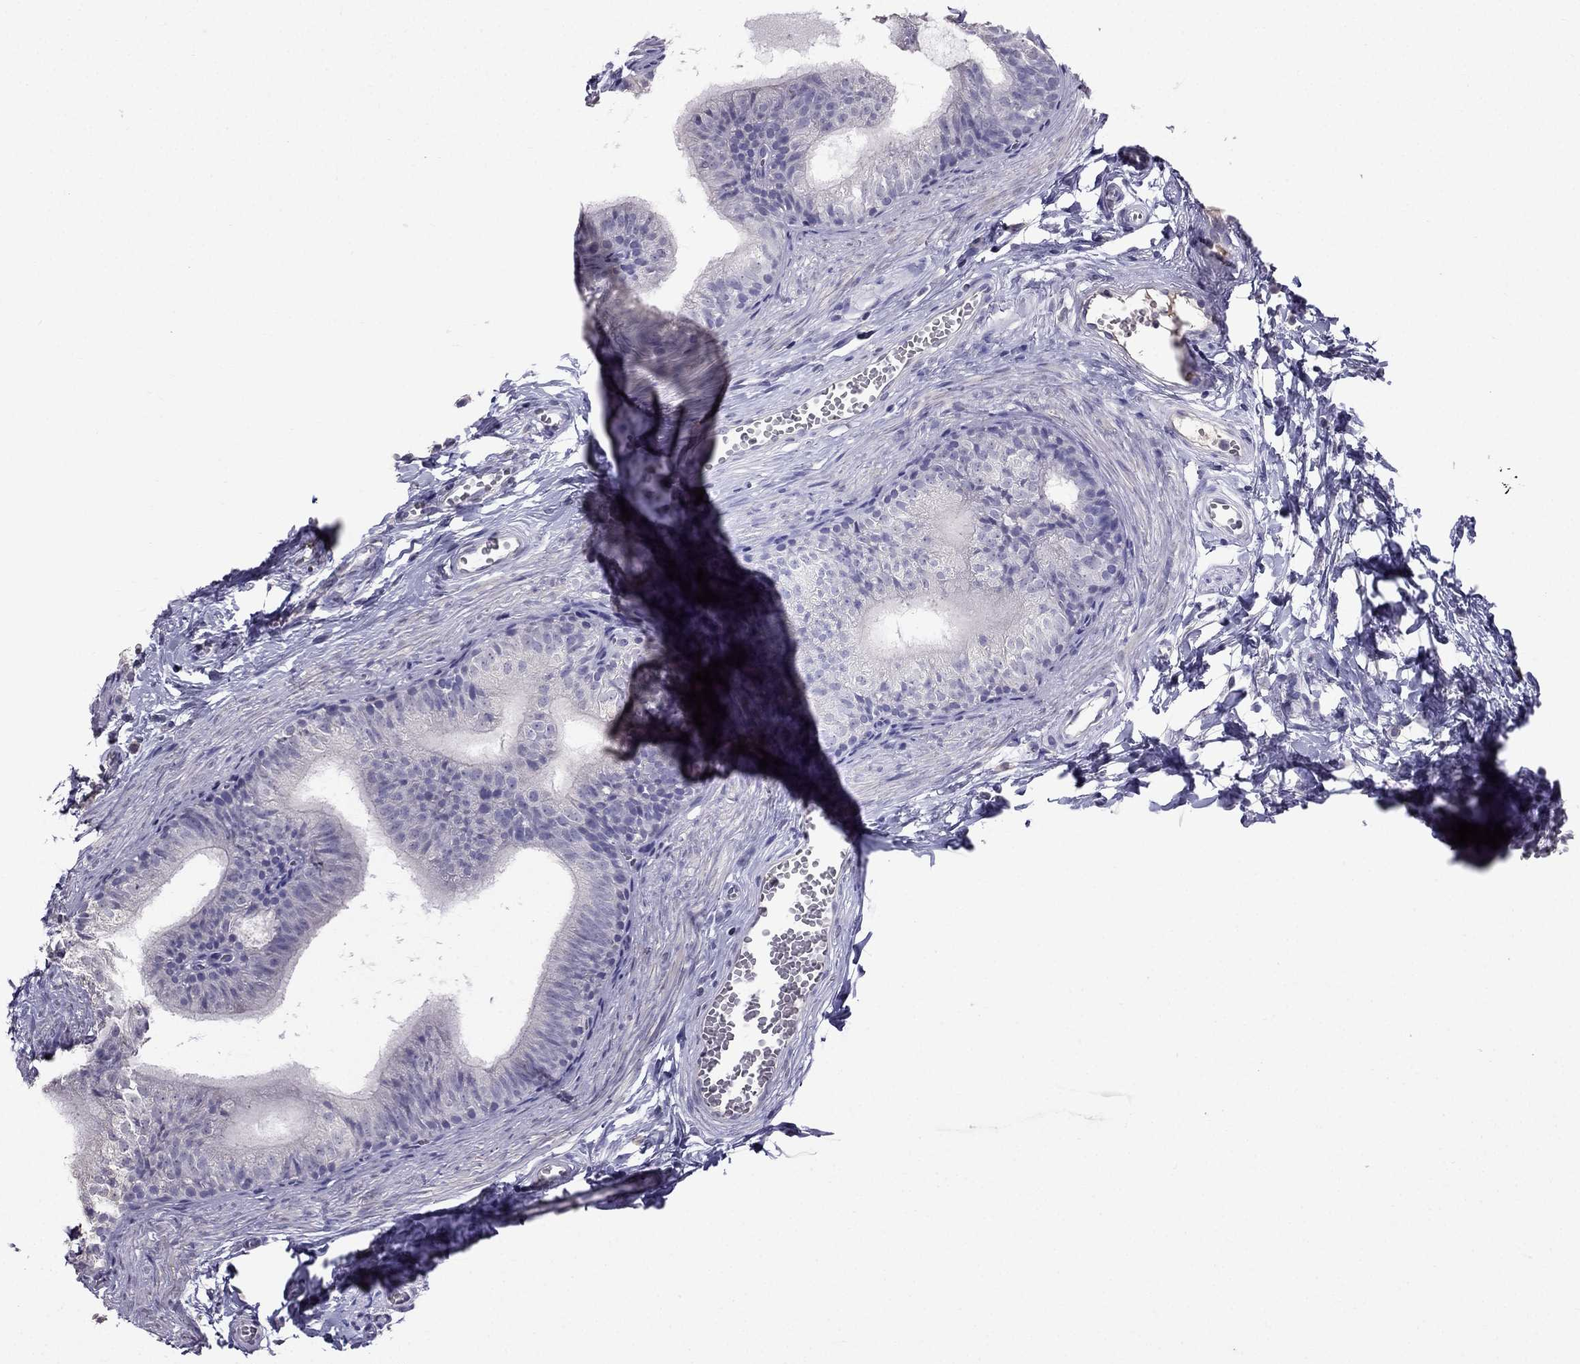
{"staining": {"intensity": "negative", "quantity": "none", "location": "none"}, "tissue": "epididymis", "cell_type": "Glandular cells", "image_type": "normal", "snomed": [{"axis": "morphology", "description": "Normal tissue, NOS"}, {"axis": "topography", "description": "Epididymis"}], "caption": "DAB immunohistochemical staining of normal epididymis reveals no significant staining in glandular cells.", "gene": "ARHGAP11A", "patient": {"sex": "male", "age": 22}}